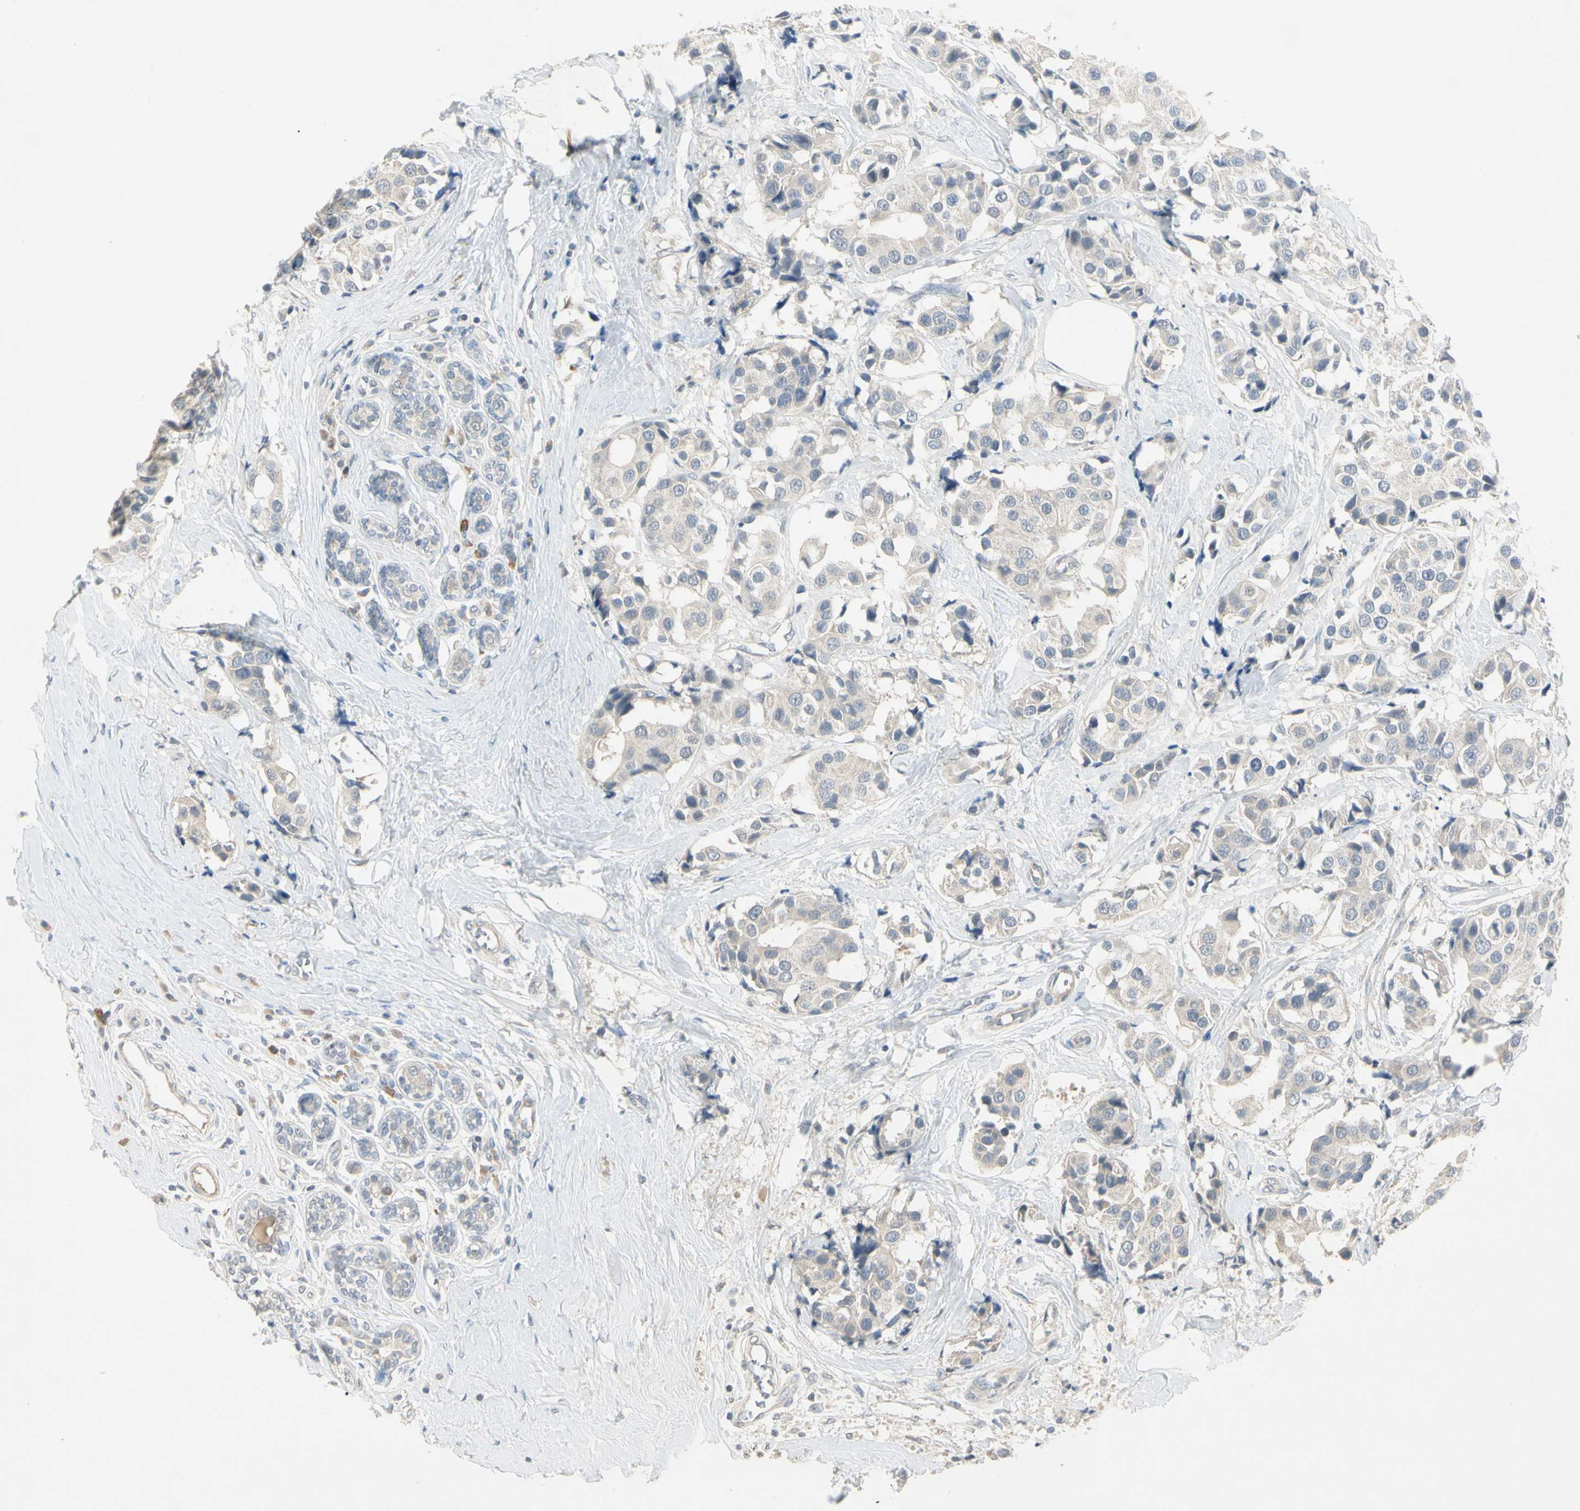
{"staining": {"intensity": "negative", "quantity": "none", "location": "none"}, "tissue": "breast cancer", "cell_type": "Tumor cells", "image_type": "cancer", "snomed": [{"axis": "morphology", "description": "Normal tissue, NOS"}, {"axis": "morphology", "description": "Duct carcinoma"}, {"axis": "topography", "description": "Breast"}], "caption": "Histopathology image shows no significant protein expression in tumor cells of infiltrating ductal carcinoma (breast).", "gene": "PRSS21", "patient": {"sex": "female", "age": 39}}